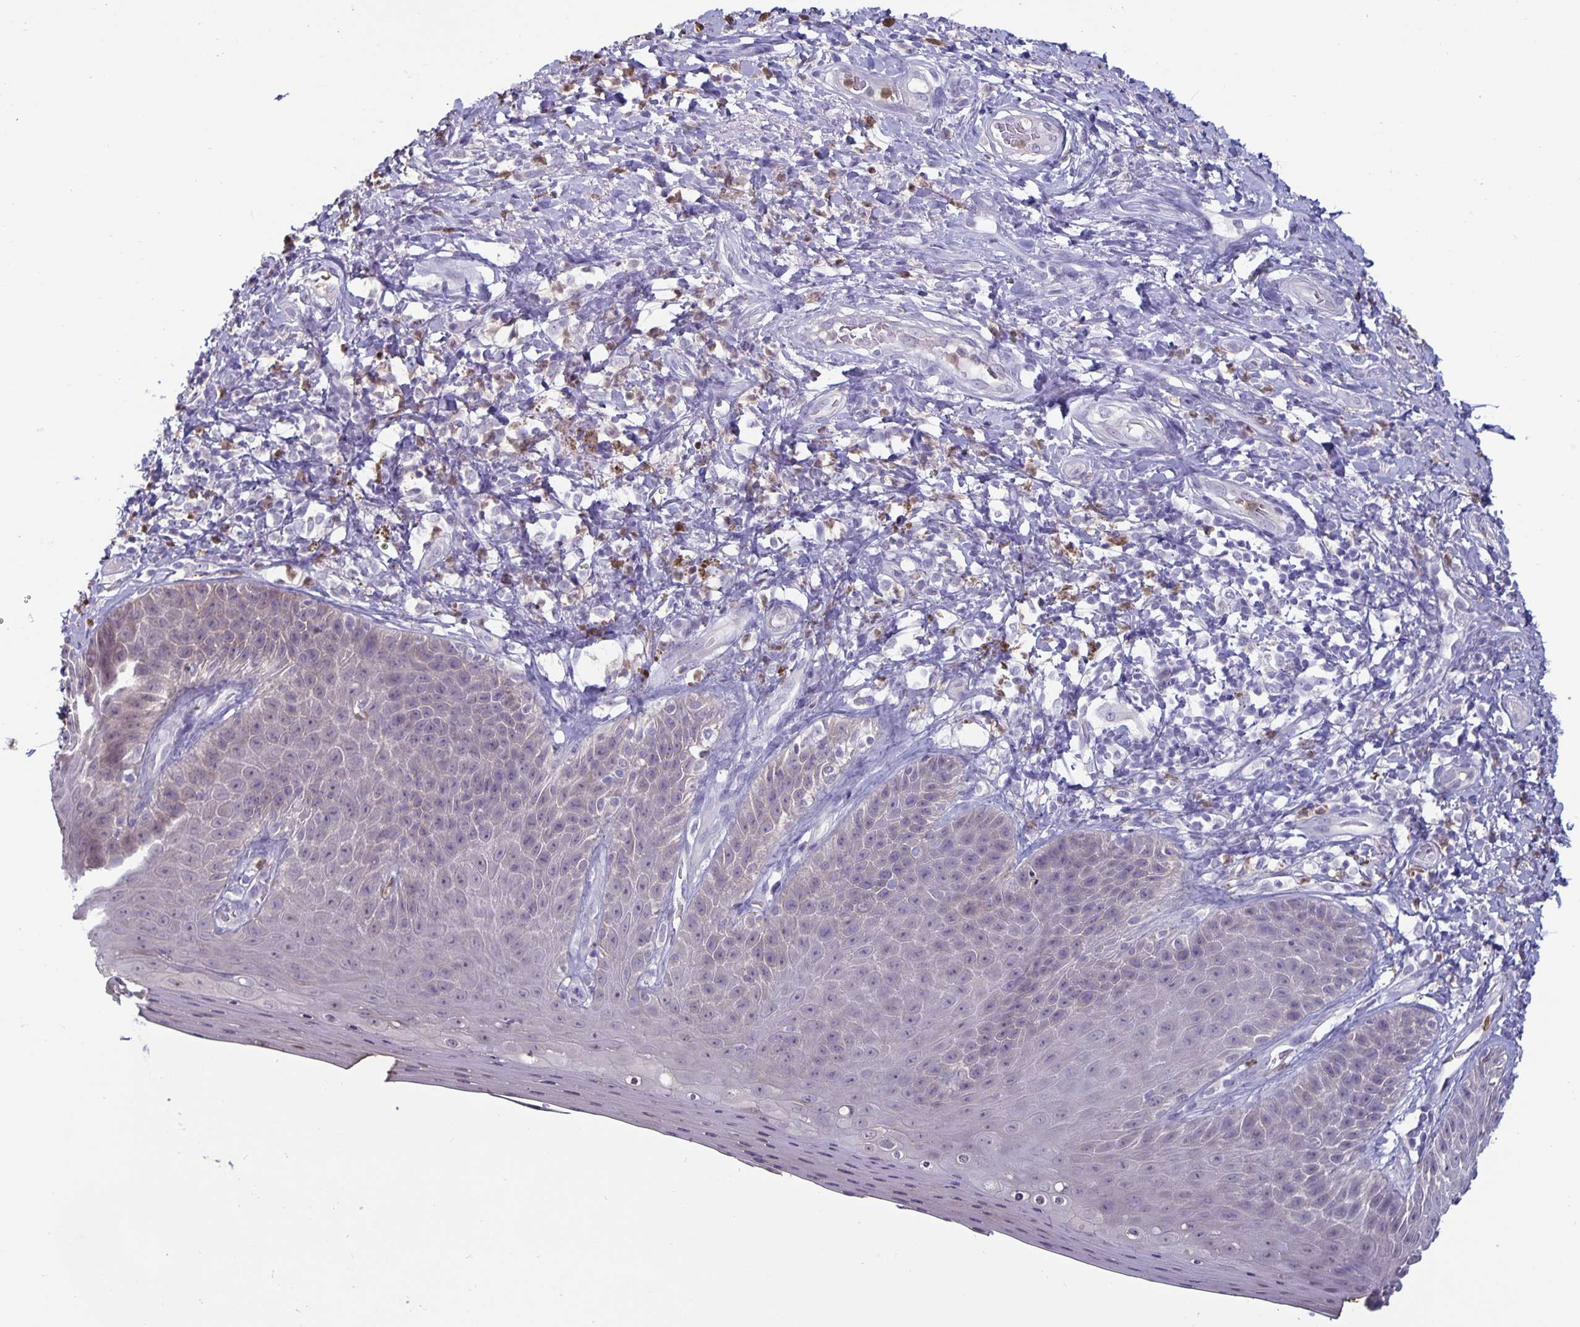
{"staining": {"intensity": "weak", "quantity": "<25%", "location": "nuclear"}, "tissue": "skin", "cell_type": "Epidermal cells", "image_type": "normal", "snomed": [{"axis": "morphology", "description": "Normal tissue, NOS"}, {"axis": "topography", "description": "Anal"}, {"axis": "topography", "description": "Peripheral nerve tissue"}], "caption": "Immunohistochemistry image of unremarkable human skin stained for a protein (brown), which demonstrates no positivity in epidermal cells. (DAB immunohistochemistry visualized using brightfield microscopy, high magnification).", "gene": "PLCB3", "patient": {"sex": "male", "age": 53}}